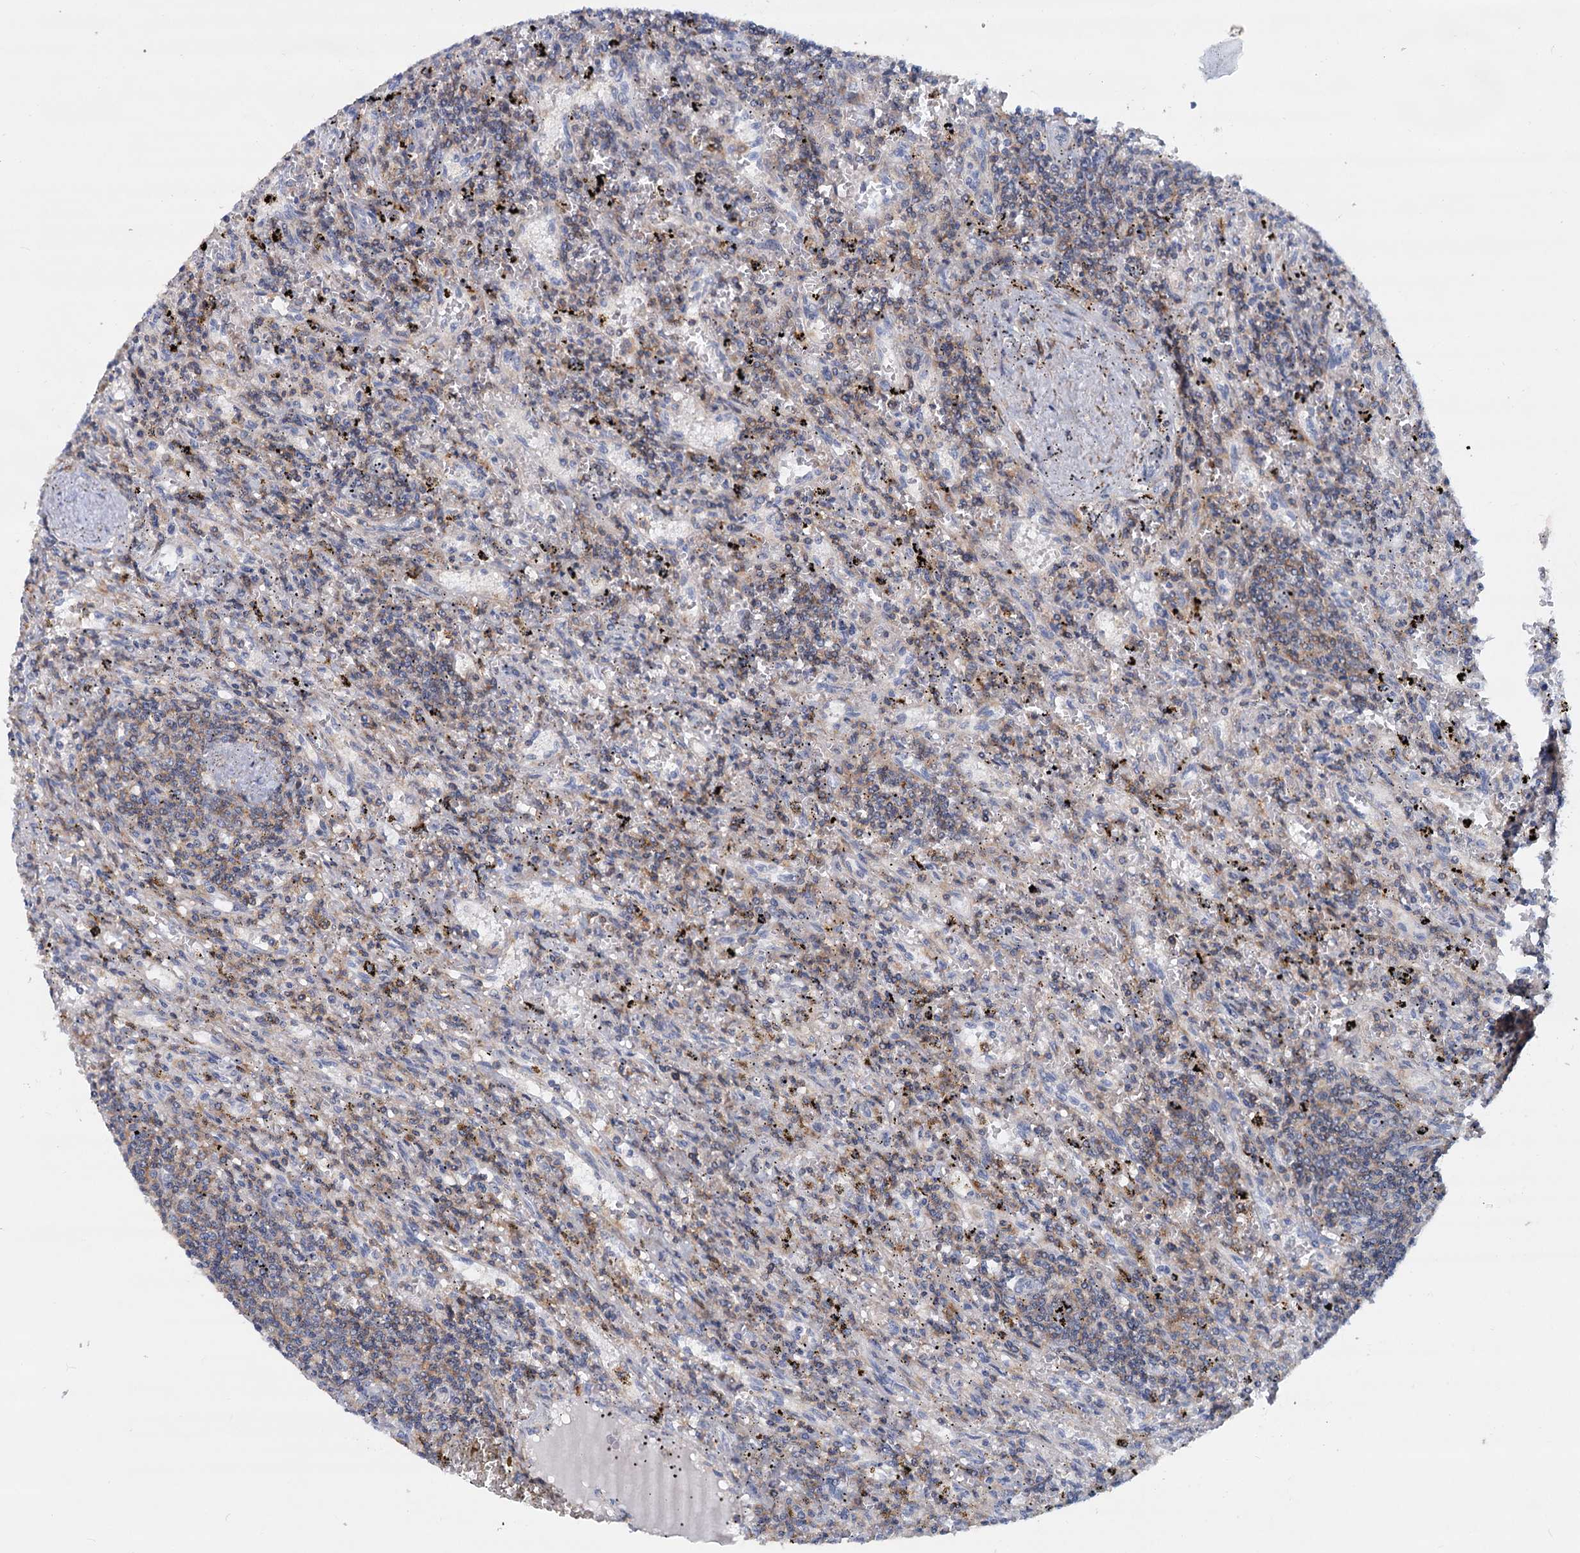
{"staining": {"intensity": "weak", "quantity": "<25%", "location": "cytoplasmic/membranous"}, "tissue": "lymphoma", "cell_type": "Tumor cells", "image_type": "cancer", "snomed": [{"axis": "morphology", "description": "Malignant lymphoma, non-Hodgkin's type, Low grade"}, {"axis": "topography", "description": "Spleen"}], "caption": "This is a image of immunohistochemistry (IHC) staining of low-grade malignant lymphoma, non-Hodgkin's type, which shows no positivity in tumor cells. (DAB (3,3'-diaminobenzidine) immunohistochemistry with hematoxylin counter stain).", "gene": "LRCH4", "patient": {"sex": "male", "age": 76}}